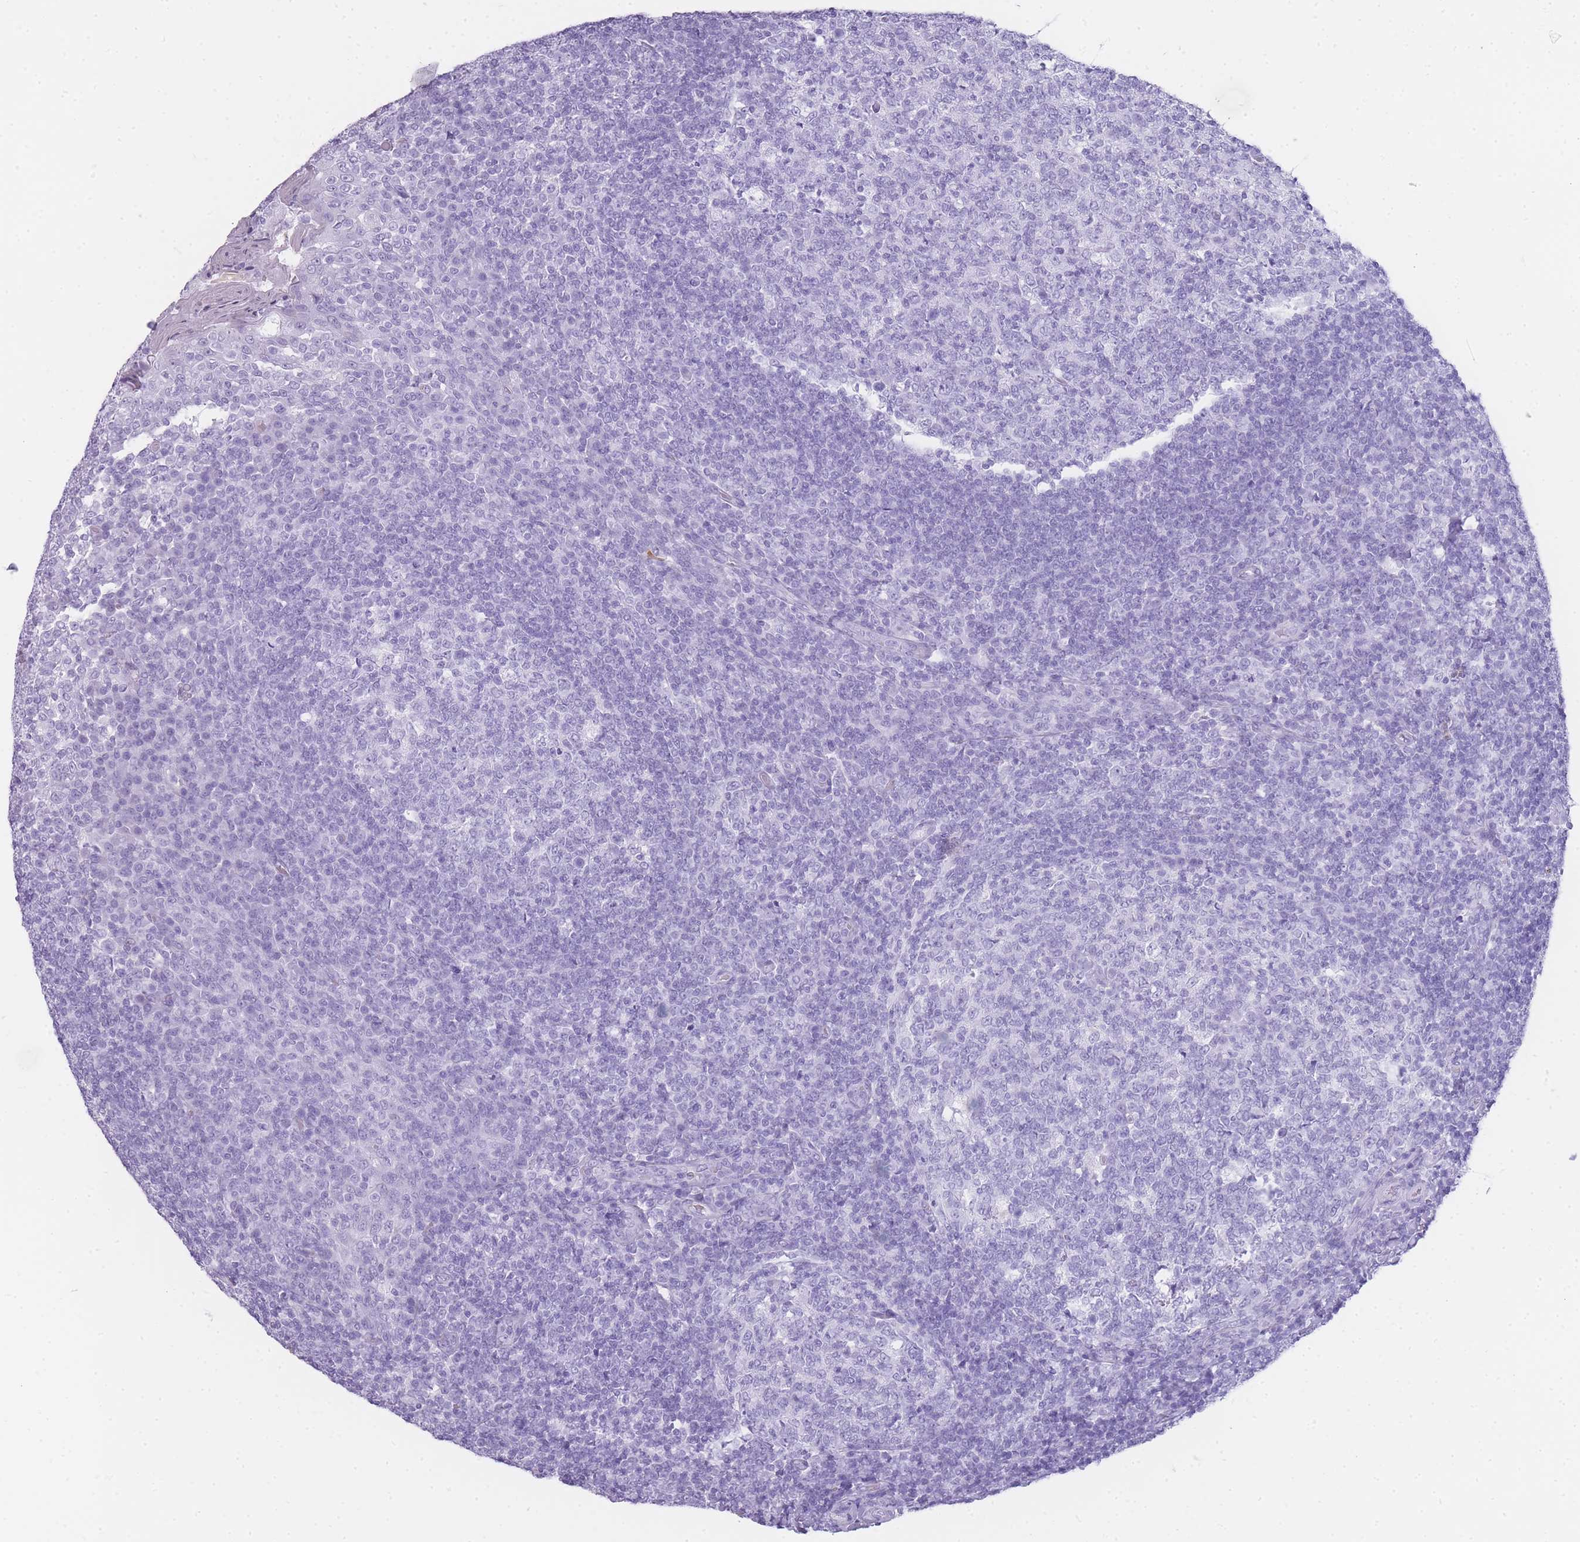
{"staining": {"intensity": "negative", "quantity": "none", "location": "none"}, "tissue": "tonsil", "cell_type": "Germinal center cells", "image_type": "normal", "snomed": [{"axis": "morphology", "description": "Normal tissue, NOS"}, {"axis": "topography", "description": "Tonsil"}], "caption": "A histopathology image of tonsil stained for a protein reveals no brown staining in germinal center cells. (Brightfield microscopy of DAB (3,3'-diaminobenzidine) immunohistochemistry at high magnification).", "gene": "INS", "patient": {"sex": "female", "age": 19}}